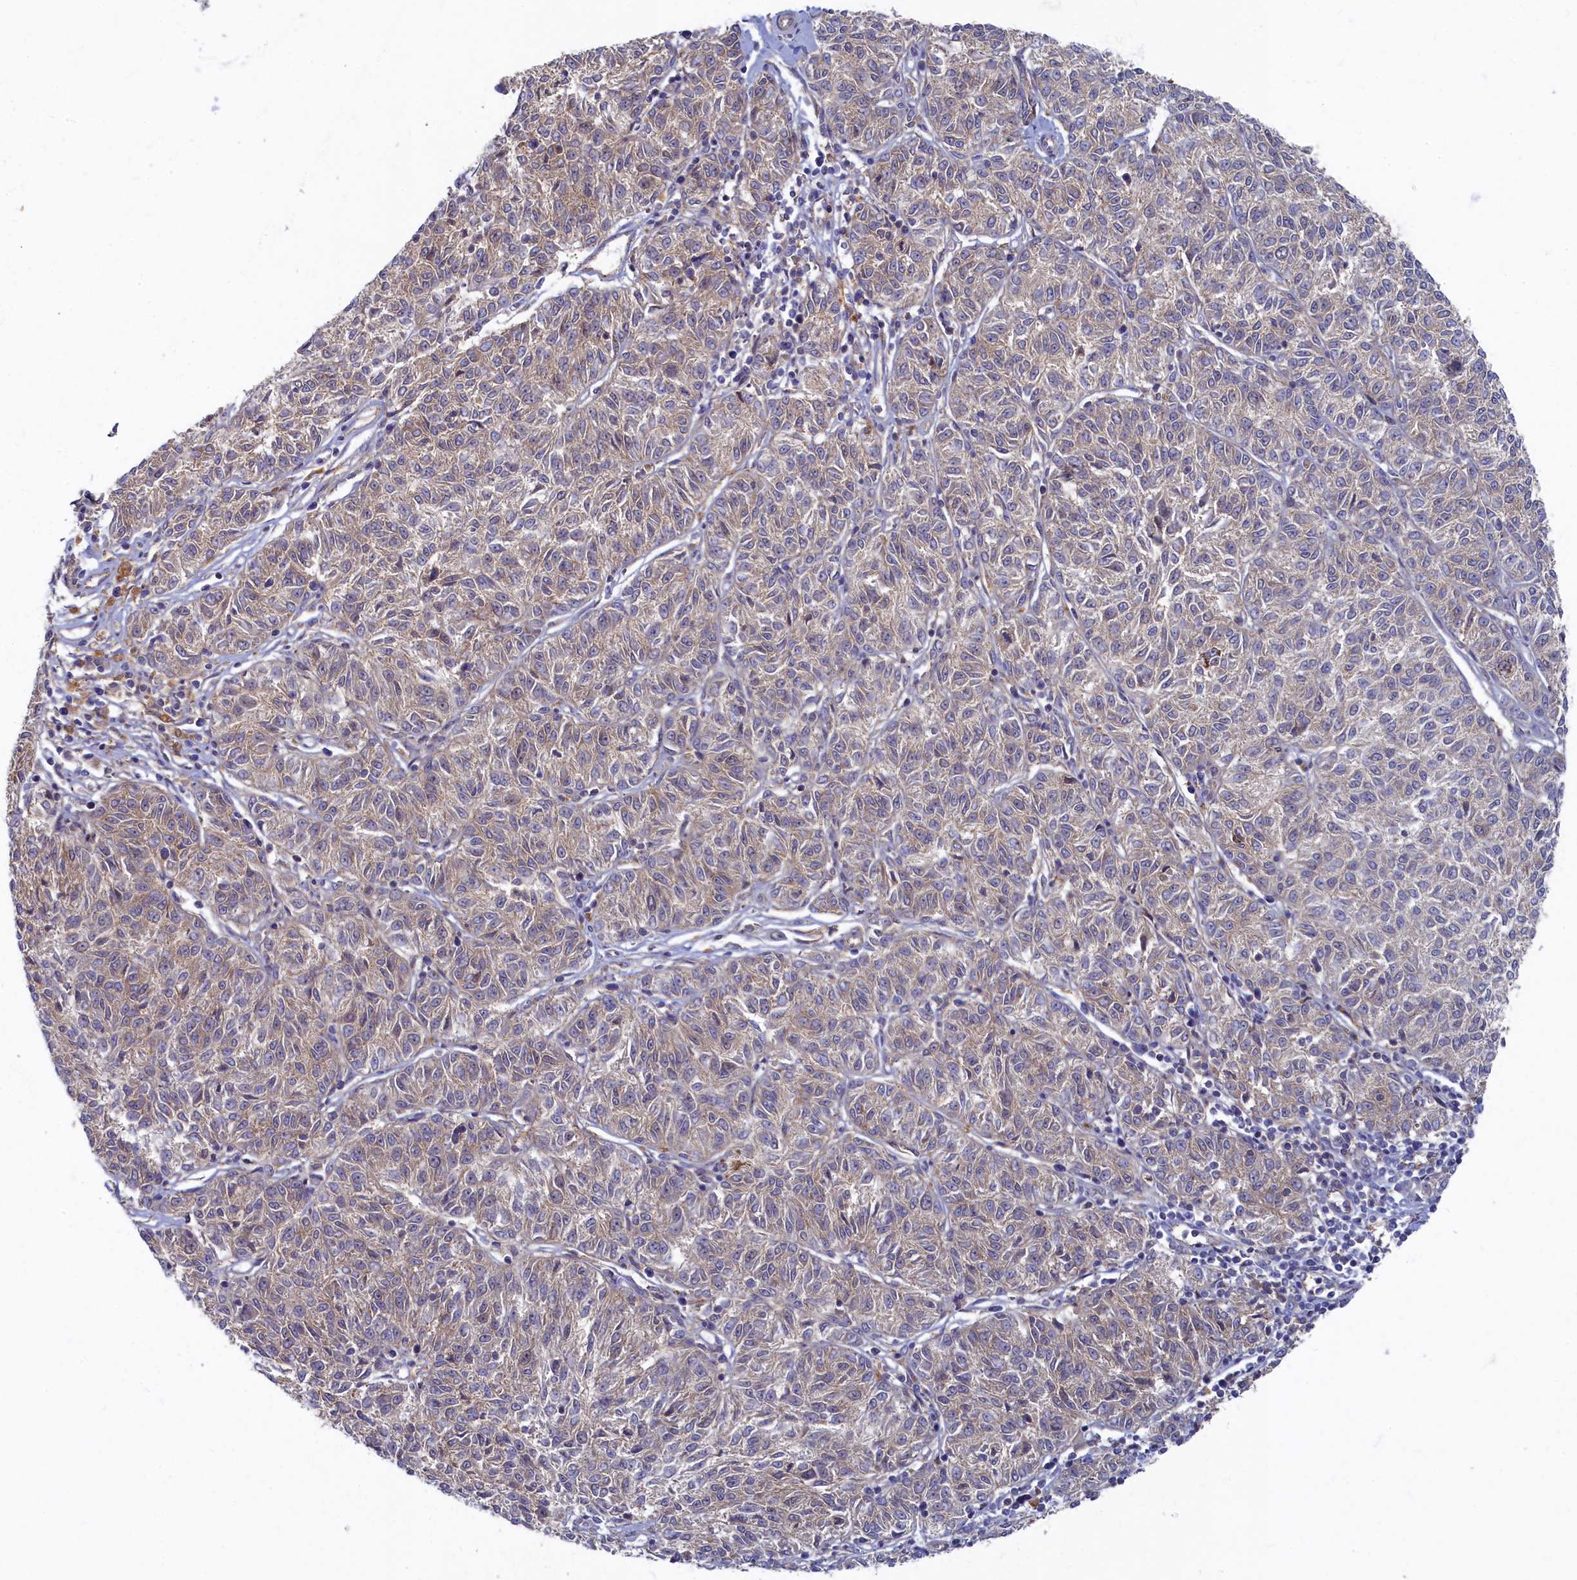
{"staining": {"intensity": "weak", "quantity": "<25%", "location": "cytoplasmic/membranous"}, "tissue": "melanoma", "cell_type": "Tumor cells", "image_type": "cancer", "snomed": [{"axis": "morphology", "description": "Malignant melanoma, NOS"}, {"axis": "topography", "description": "Skin"}], "caption": "Histopathology image shows no protein expression in tumor cells of melanoma tissue.", "gene": "PSMG2", "patient": {"sex": "female", "age": 72}}